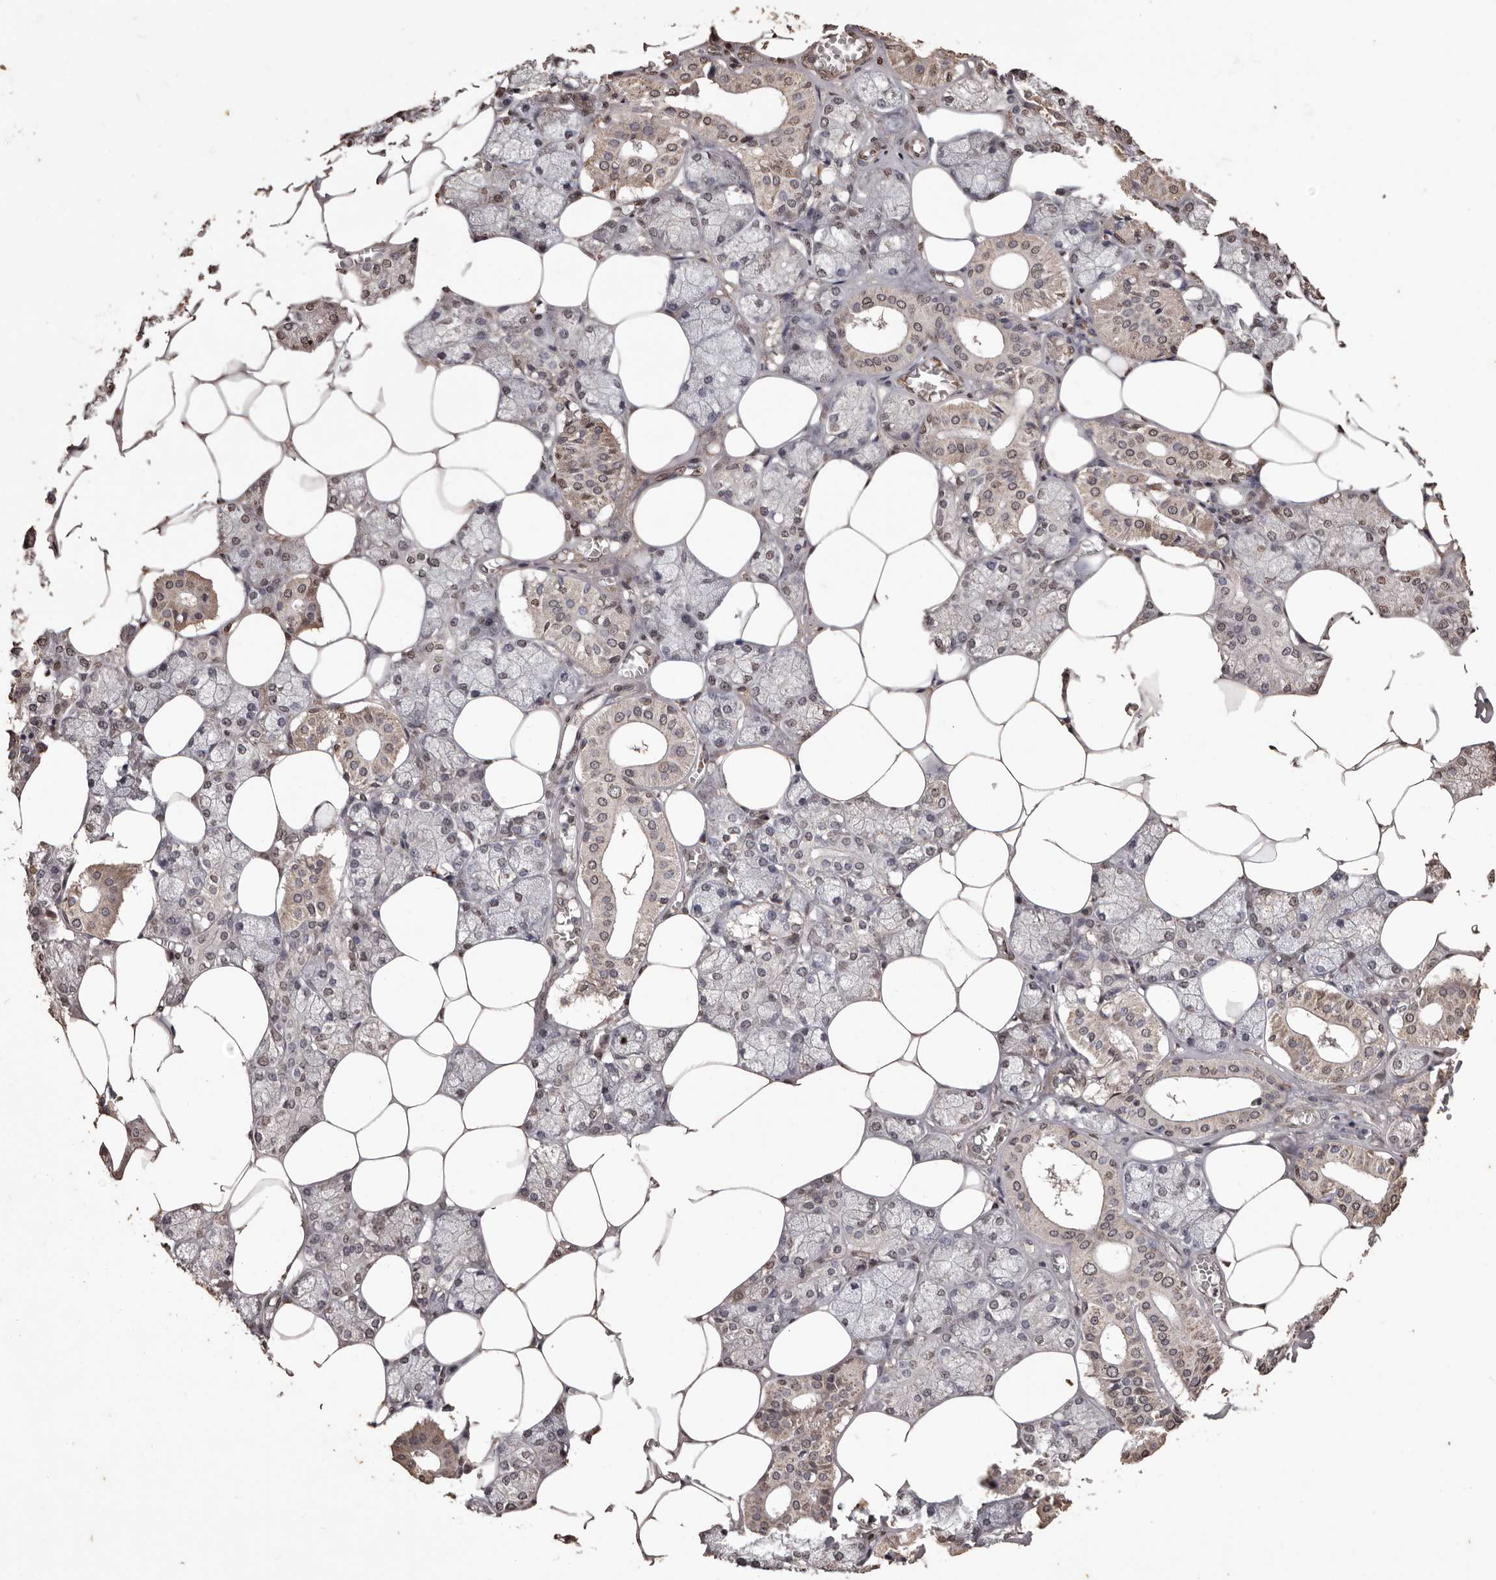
{"staining": {"intensity": "moderate", "quantity": "25%-75%", "location": "cytoplasmic/membranous,nuclear"}, "tissue": "salivary gland", "cell_type": "Glandular cells", "image_type": "normal", "snomed": [{"axis": "morphology", "description": "Normal tissue, NOS"}, {"axis": "topography", "description": "Salivary gland"}], "caption": "Immunohistochemical staining of normal salivary gland reveals 25%-75% levels of moderate cytoplasmic/membranous,nuclear protein positivity in approximately 25%-75% of glandular cells. The staining is performed using DAB brown chromogen to label protein expression. The nuclei are counter-stained blue using hematoxylin.", "gene": "NAV1", "patient": {"sex": "male", "age": 62}}